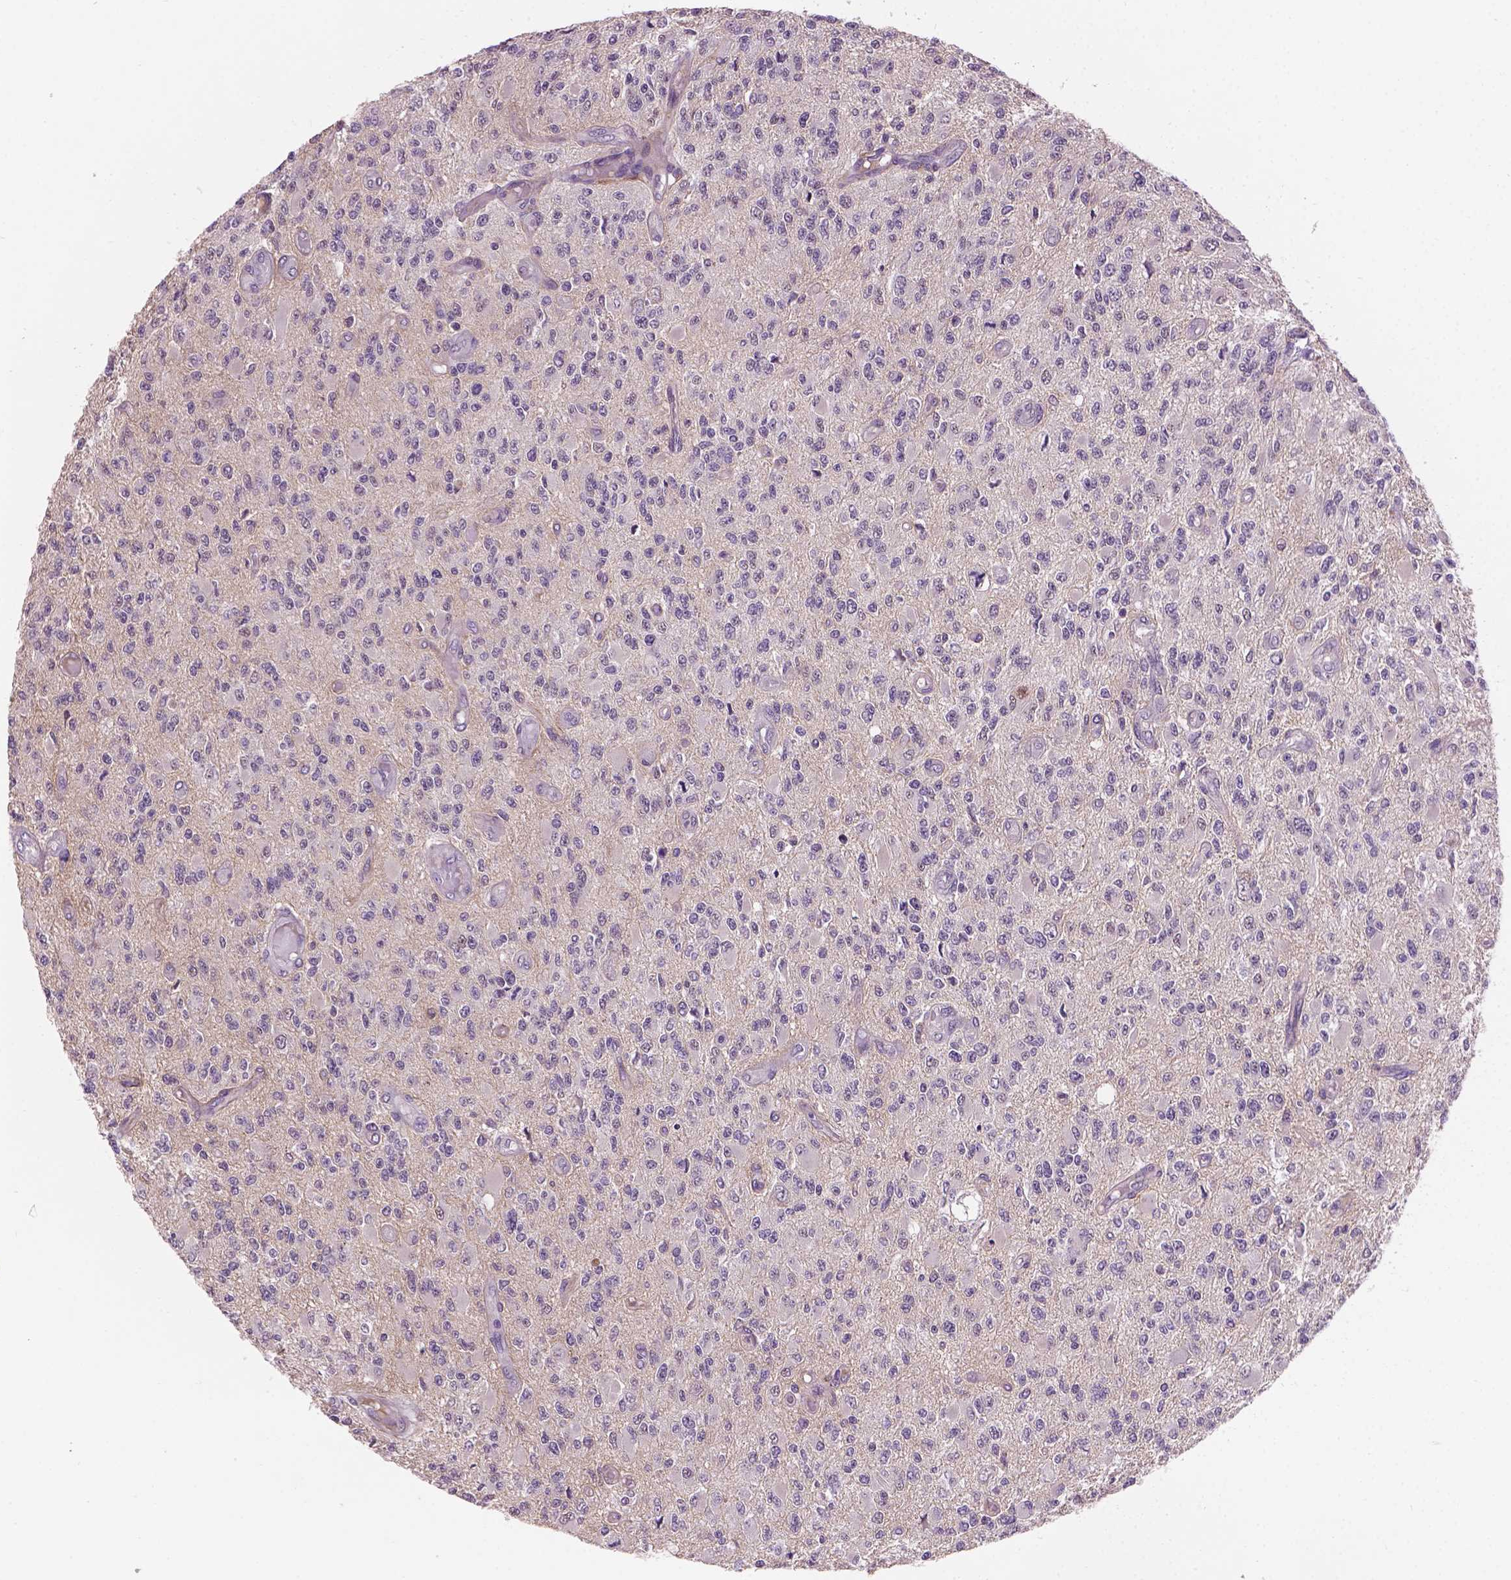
{"staining": {"intensity": "negative", "quantity": "none", "location": "none"}, "tissue": "glioma", "cell_type": "Tumor cells", "image_type": "cancer", "snomed": [{"axis": "morphology", "description": "Glioma, malignant, High grade"}, {"axis": "topography", "description": "Brain"}], "caption": "Immunohistochemical staining of human malignant glioma (high-grade) exhibits no significant expression in tumor cells.", "gene": "GXYLT2", "patient": {"sex": "female", "age": 63}}